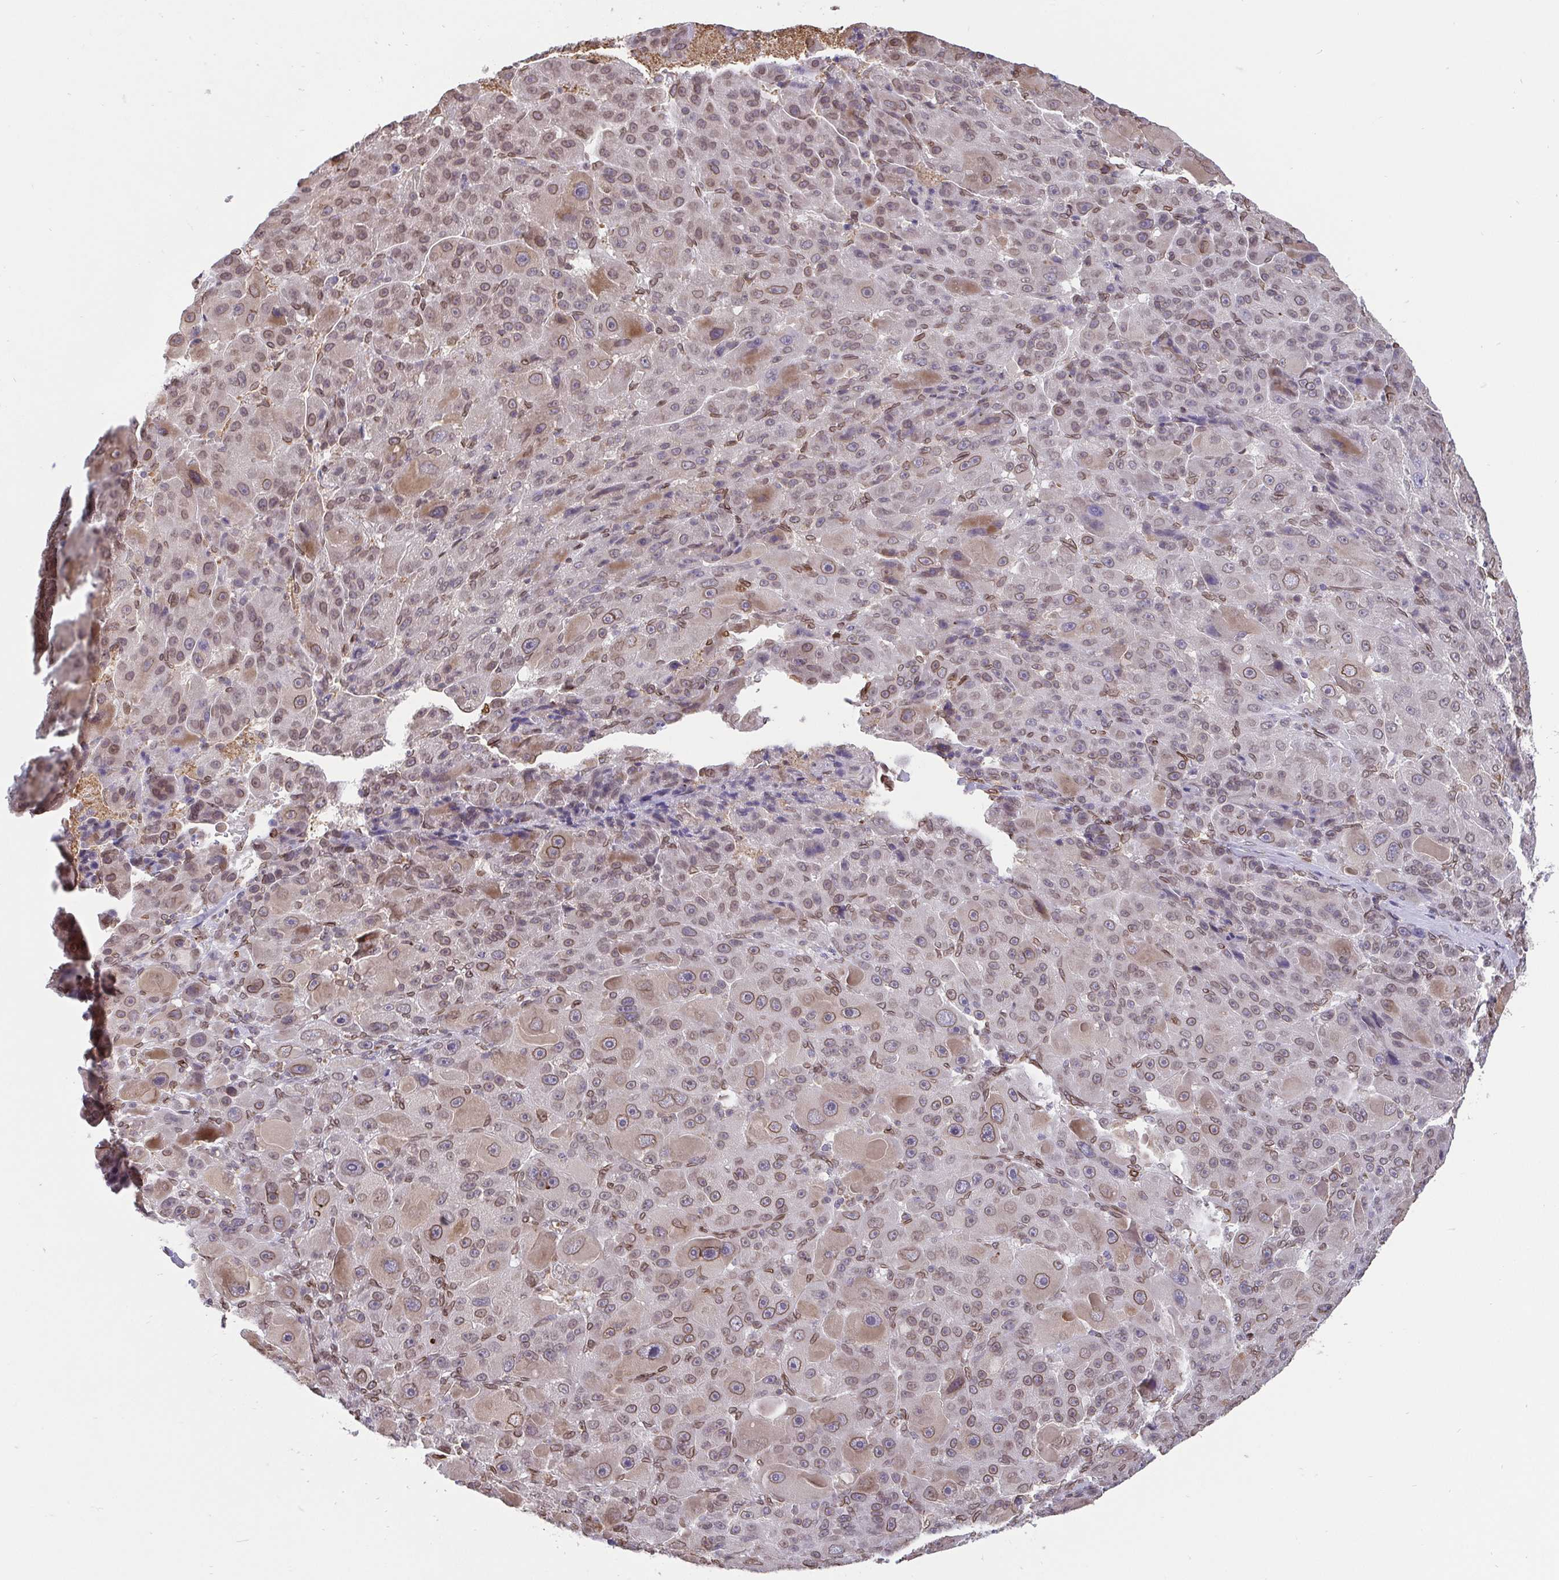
{"staining": {"intensity": "moderate", "quantity": ">75%", "location": "cytoplasmic/membranous,nuclear"}, "tissue": "liver cancer", "cell_type": "Tumor cells", "image_type": "cancer", "snomed": [{"axis": "morphology", "description": "Carcinoma, Hepatocellular, NOS"}, {"axis": "topography", "description": "Liver"}], "caption": "Hepatocellular carcinoma (liver) stained for a protein (brown) shows moderate cytoplasmic/membranous and nuclear positive positivity in approximately >75% of tumor cells.", "gene": "EMD", "patient": {"sex": "male", "age": 76}}